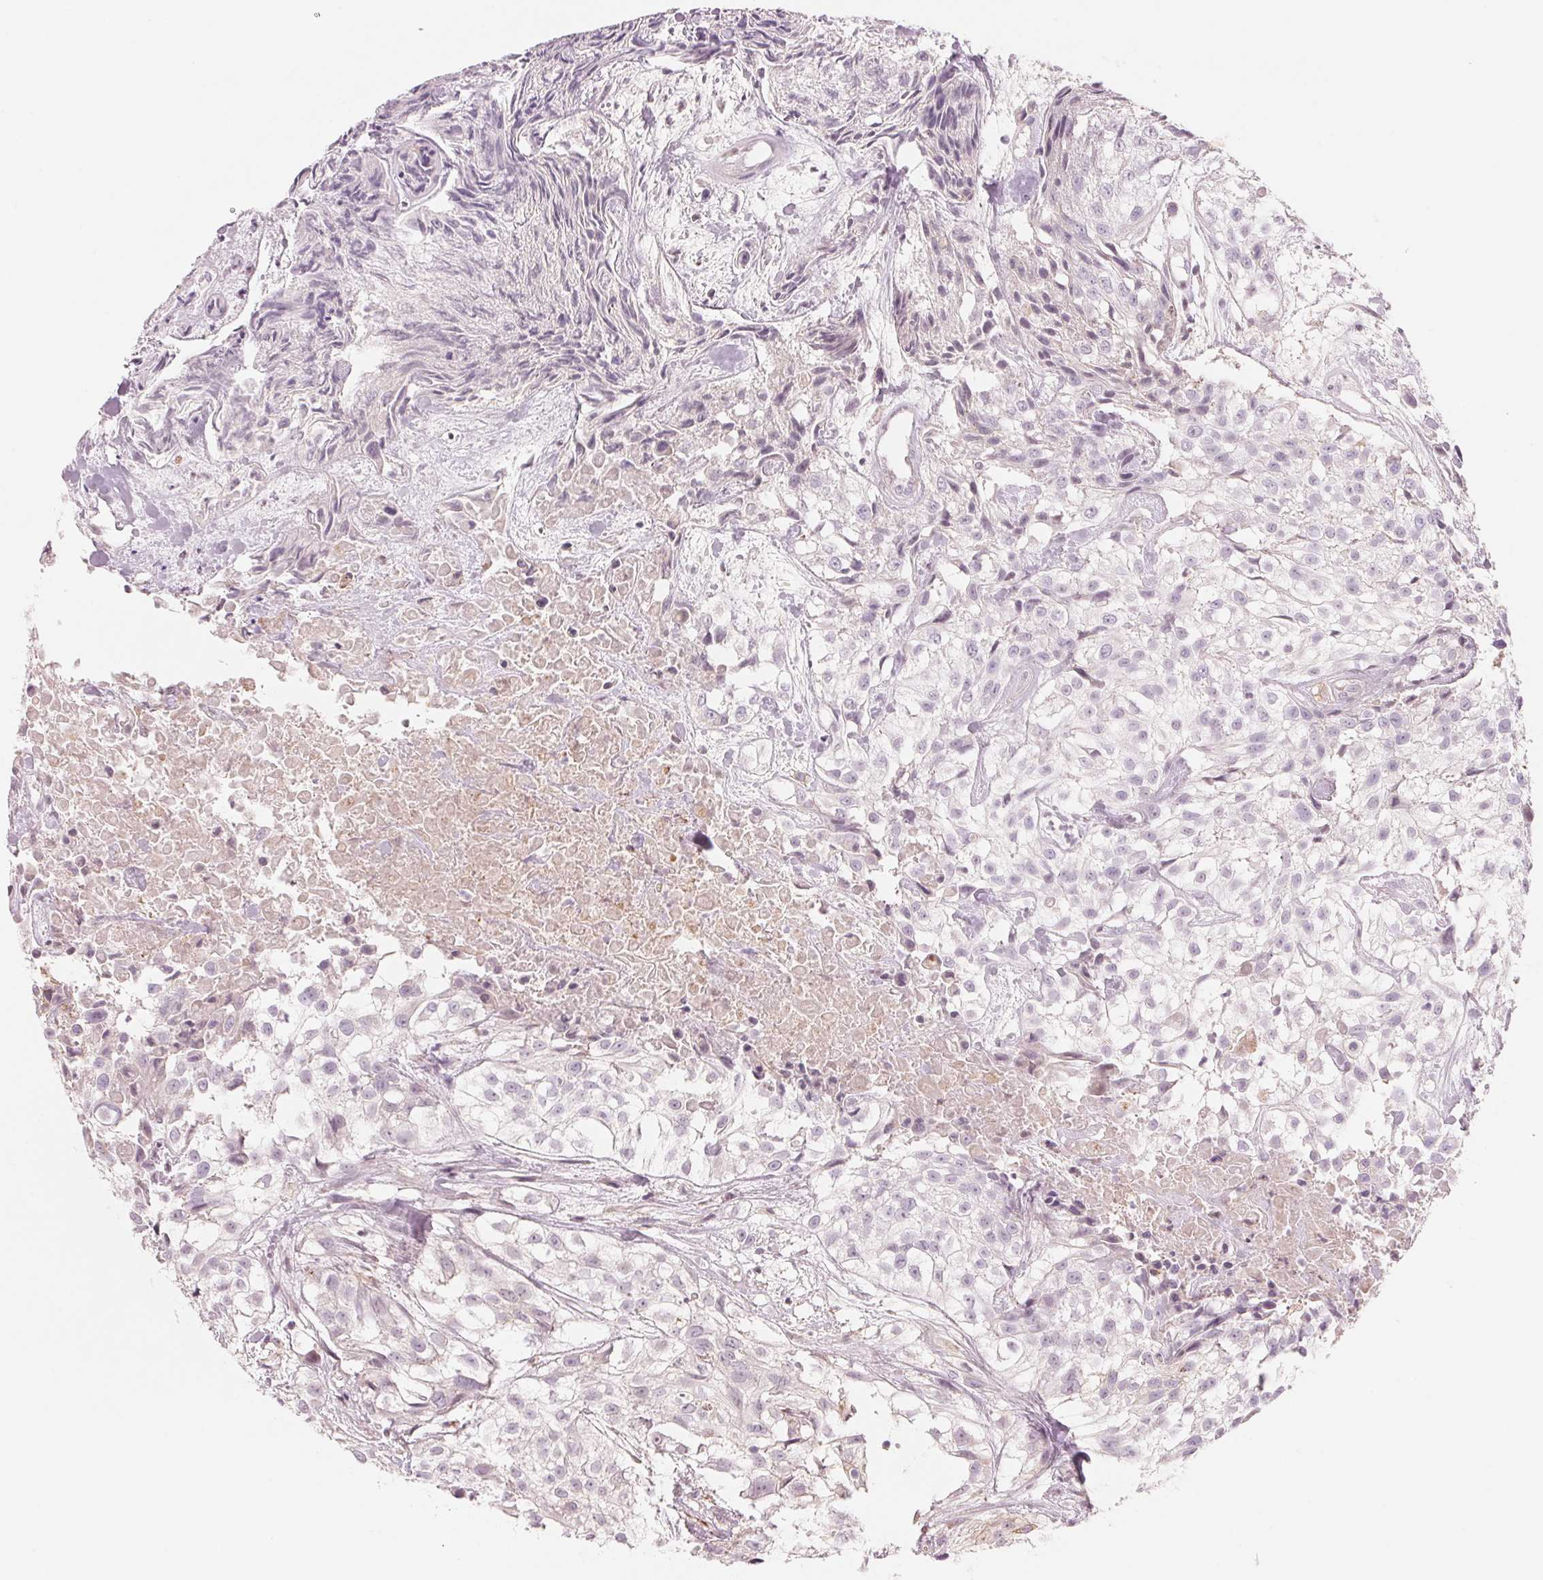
{"staining": {"intensity": "negative", "quantity": "none", "location": "none"}, "tissue": "urothelial cancer", "cell_type": "Tumor cells", "image_type": "cancer", "snomed": [{"axis": "morphology", "description": "Urothelial carcinoma, High grade"}, {"axis": "topography", "description": "Urinary bladder"}], "caption": "This is a histopathology image of immunohistochemistry (IHC) staining of urothelial cancer, which shows no expression in tumor cells. The staining is performed using DAB (3,3'-diaminobenzidine) brown chromogen with nuclei counter-stained in using hematoxylin.", "gene": "SLC17A4", "patient": {"sex": "male", "age": 56}}